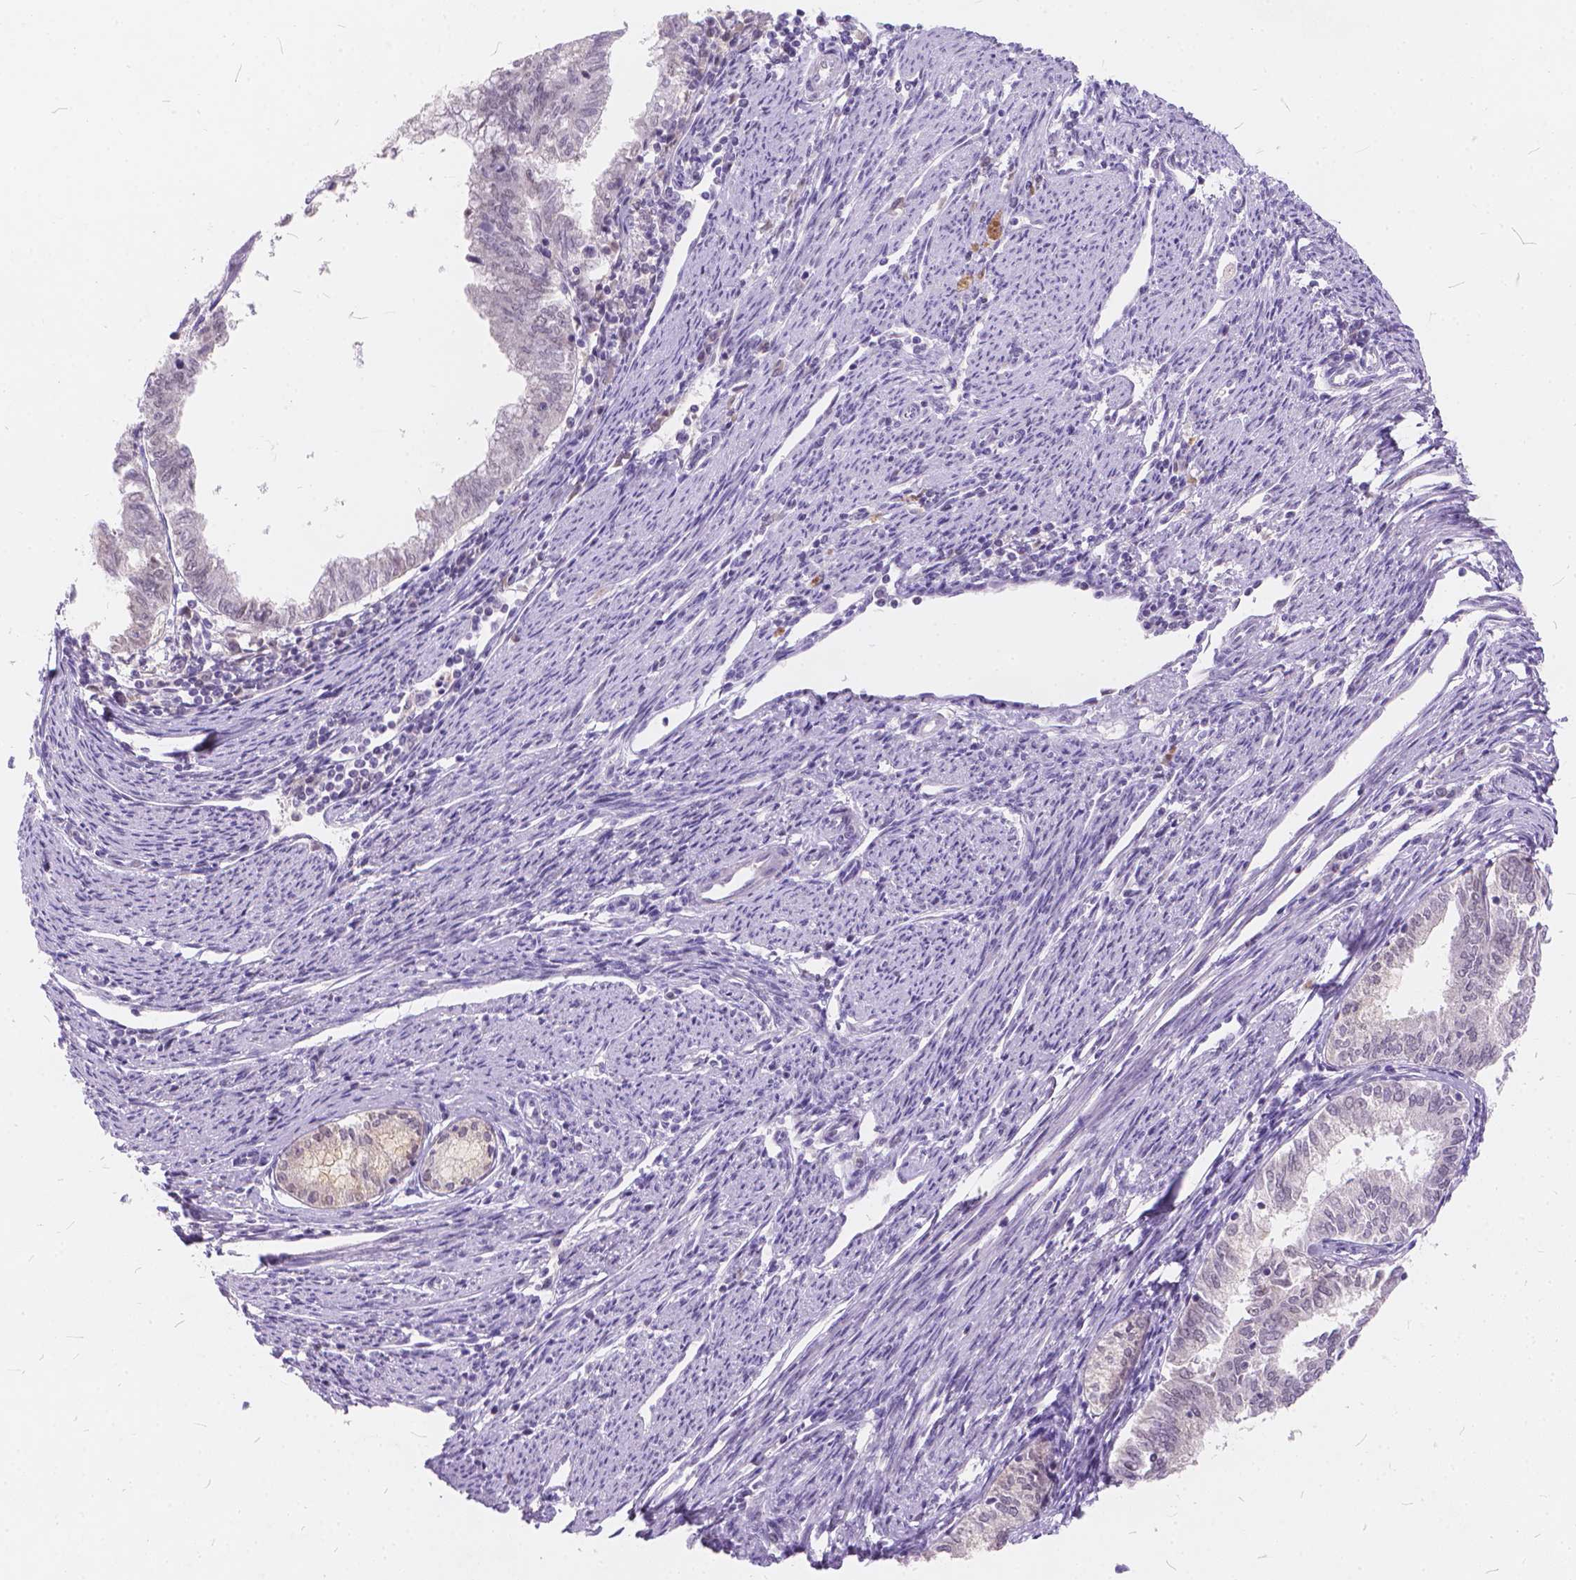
{"staining": {"intensity": "negative", "quantity": "none", "location": "none"}, "tissue": "endometrial cancer", "cell_type": "Tumor cells", "image_type": "cancer", "snomed": [{"axis": "morphology", "description": "Adenocarcinoma, NOS"}, {"axis": "topography", "description": "Endometrium"}], "caption": "Endometrial adenocarcinoma stained for a protein using immunohistochemistry displays no expression tumor cells.", "gene": "FAM53A", "patient": {"sex": "female", "age": 79}}